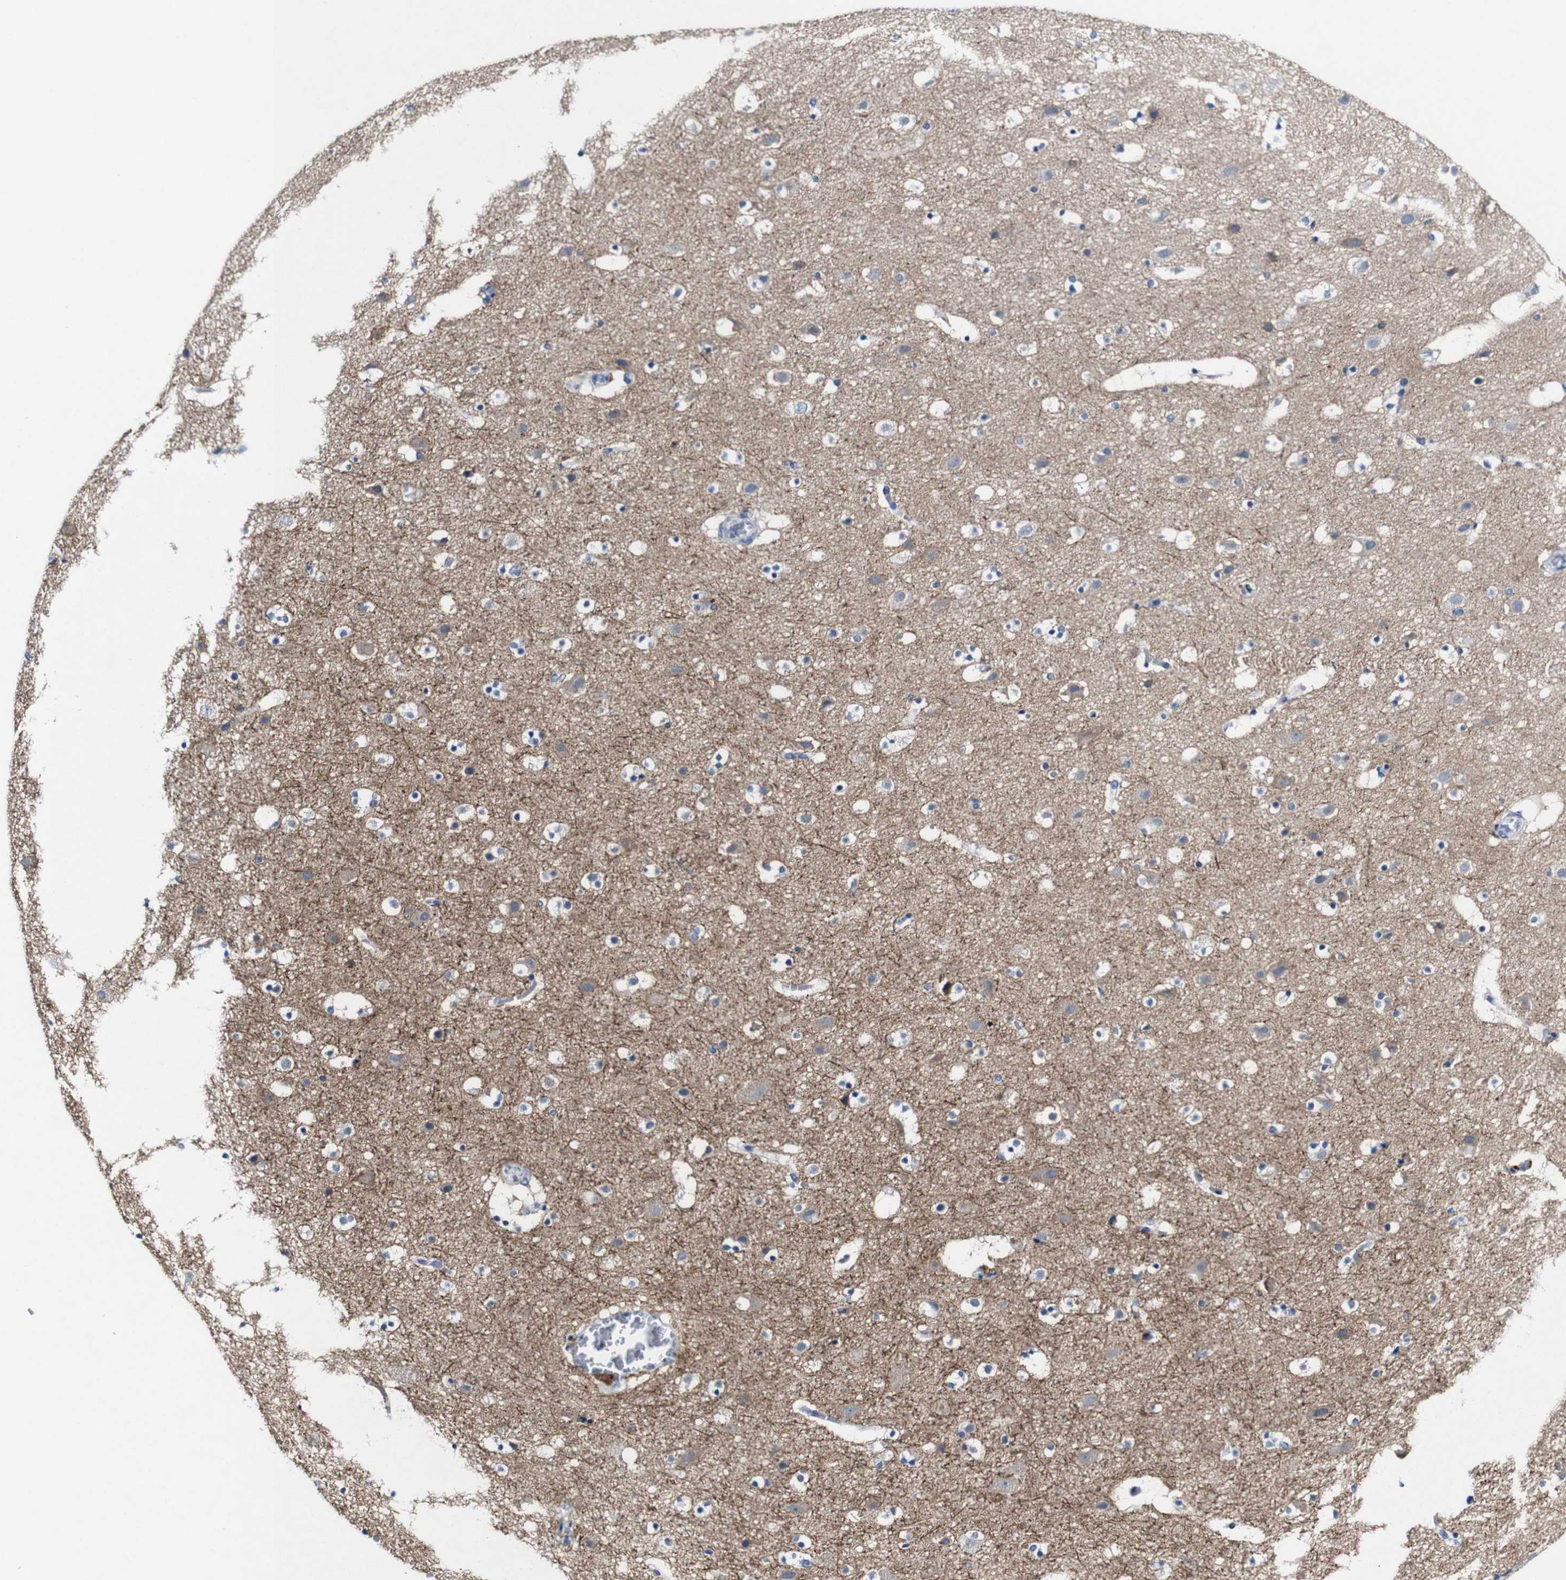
{"staining": {"intensity": "negative", "quantity": "none", "location": "none"}, "tissue": "cerebral cortex", "cell_type": "Endothelial cells", "image_type": "normal", "snomed": [{"axis": "morphology", "description": "Normal tissue, NOS"}, {"axis": "topography", "description": "Cerebral cortex"}], "caption": "High magnification brightfield microscopy of normal cerebral cortex stained with DAB (3,3'-diaminobenzidine) (brown) and counterstained with hematoxylin (blue): endothelial cells show no significant staining.", "gene": "GRAMD1A", "patient": {"sex": "male", "age": 45}}